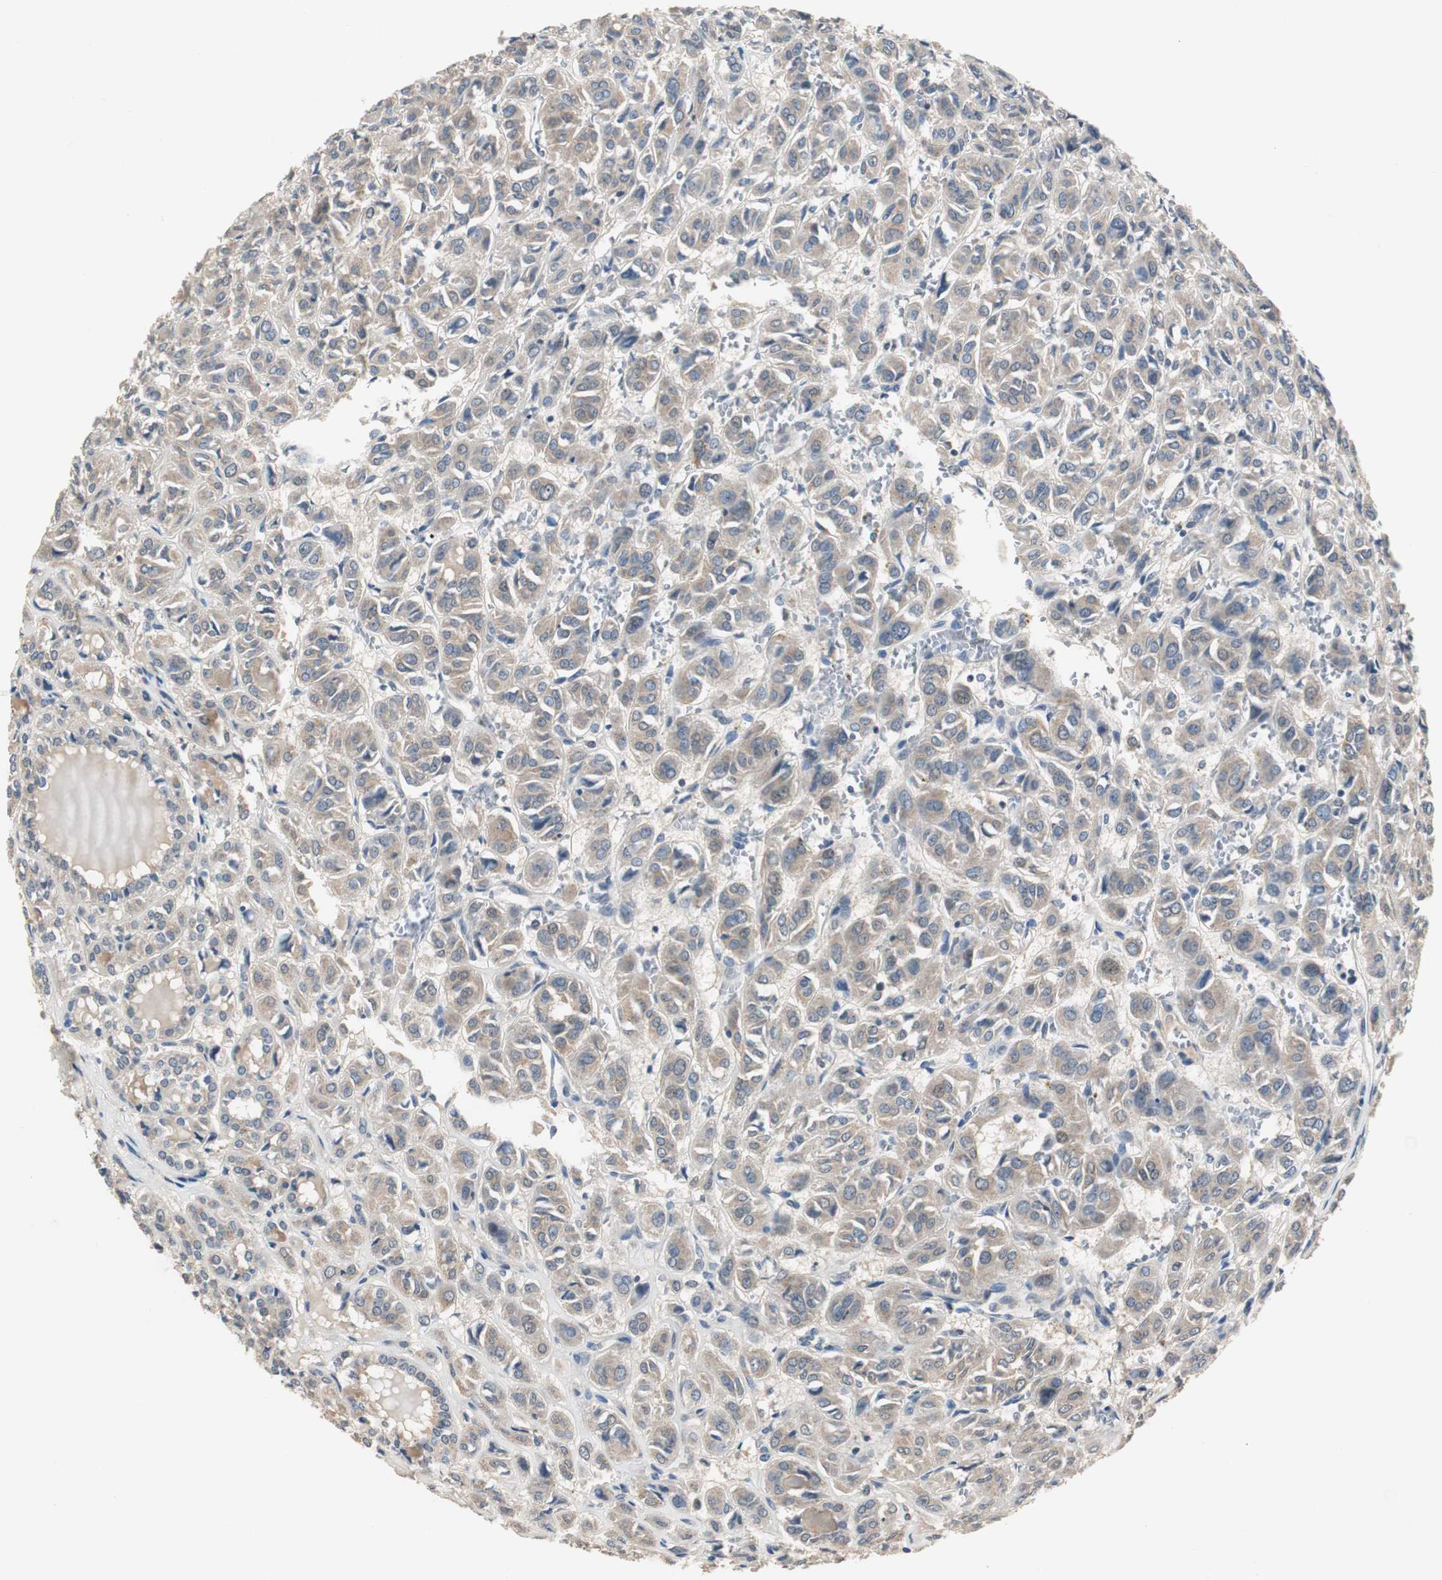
{"staining": {"intensity": "weak", "quantity": ">75%", "location": "cytoplasmic/membranous"}, "tissue": "thyroid cancer", "cell_type": "Tumor cells", "image_type": "cancer", "snomed": [{"axis": "morphology", "description": "Follicular adenoma carcinoma, NOS"}, {"axis": "topography", "description": "Thyroid gland"}], "caption": "Protein staining of follicular adenoma carcinoma (thyroid) tissue displays weak cytoplasmic/membranous staining in about >75% of tumor cells.", "gene": "PTPRN2", "patient": {"sex": "female", "age": 71}}